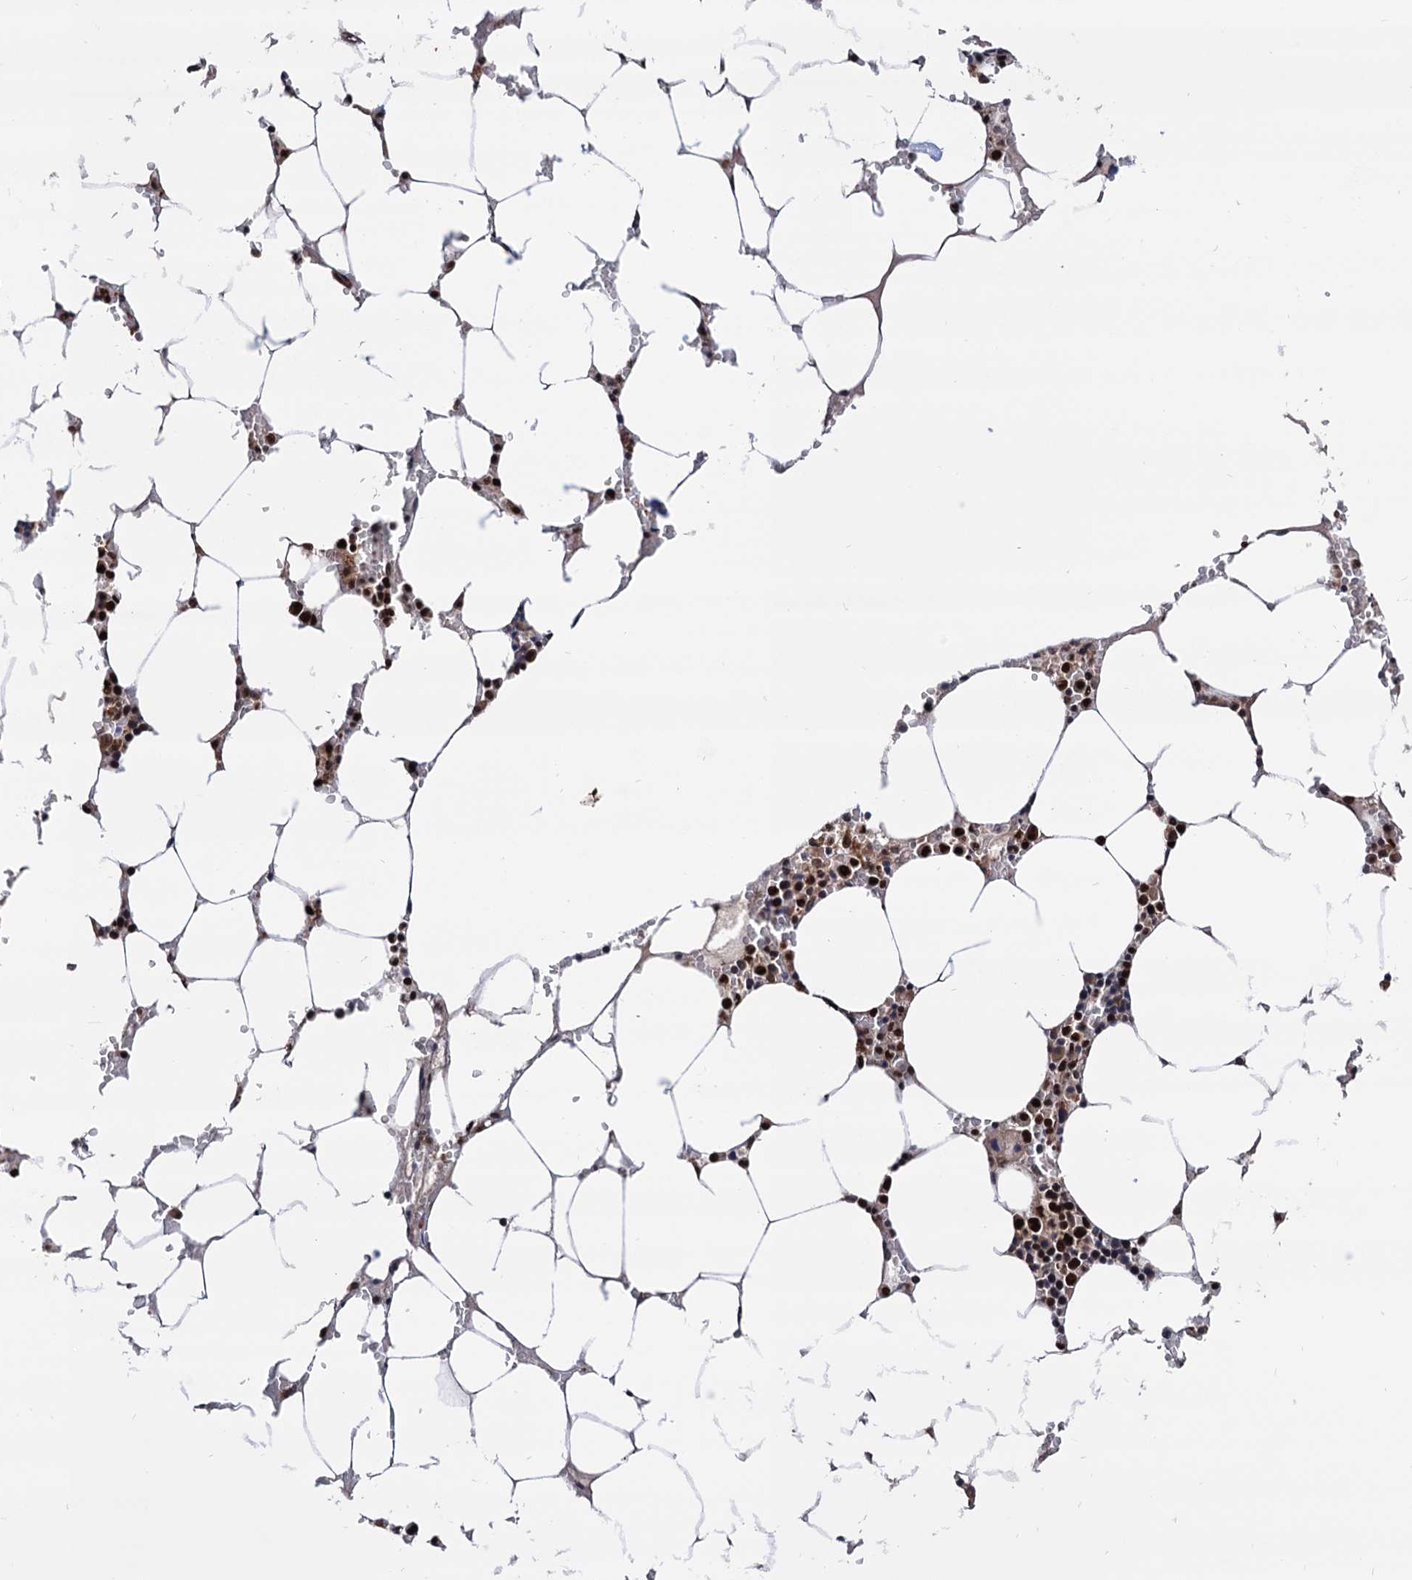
{"staining": {"intensity": "strong", "quantity": ">75%", "location": "nuclear"}, "tissue": "bone marrow", "cell_type": "Hematopoietic cells", "image_type": "normal", "snomed": [{"axis": "morphology", "description": "Normal tissue, NOS"}, {"axis": "topography", "description": "Bone marrow"}], "caption": "This histopathology image reveals immunohistochemistry staining of unremarkable human bone marrow, with high strong nuclear positivity in approximately >75% of hematopoietic cells.", "gene": "RNASEH2B", "patient": {"sex": "male", "age": 70}}